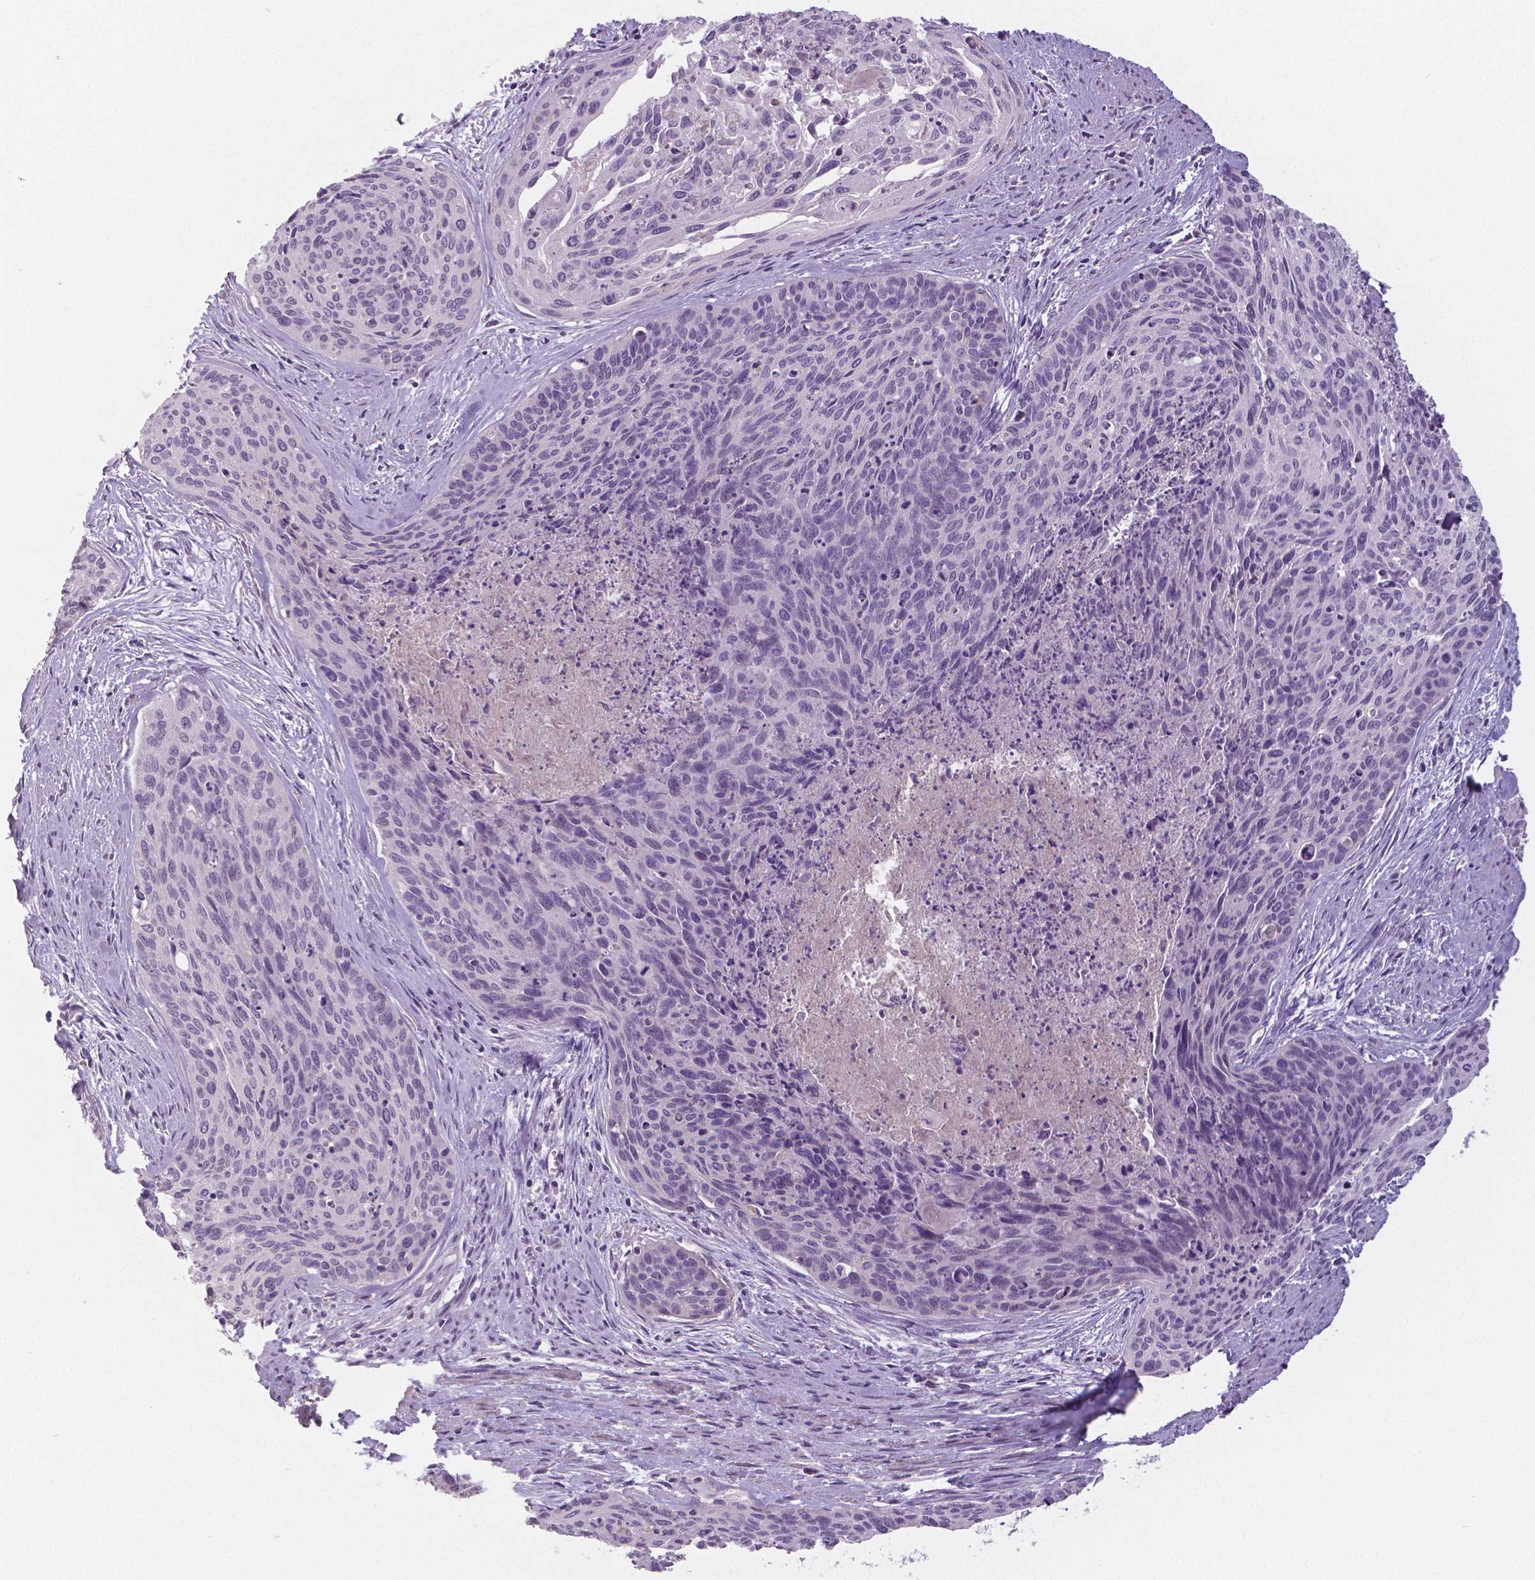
{"staining": {"intensity": "negative", "quantity": "none", "location": "none"}, "tissue": "cervical cancer", "cell_type": "Tumor cells", "image_type": "cancer", "snomed": [{"axis": "morphology", "description": "Squamous cell carcinoma, NOS"}, {"axis": "topography", "description": "Cervix"}], "caption": "Cervical squamous cell carcinoma was stained to show a protein in brown. There is no significant staining in tumor cells. (Immunohistochemistry (ihc), brightfield microscopy, high magnification).", "gene": "CRMP1", "patient": {"sex": "female", "age": 55}}